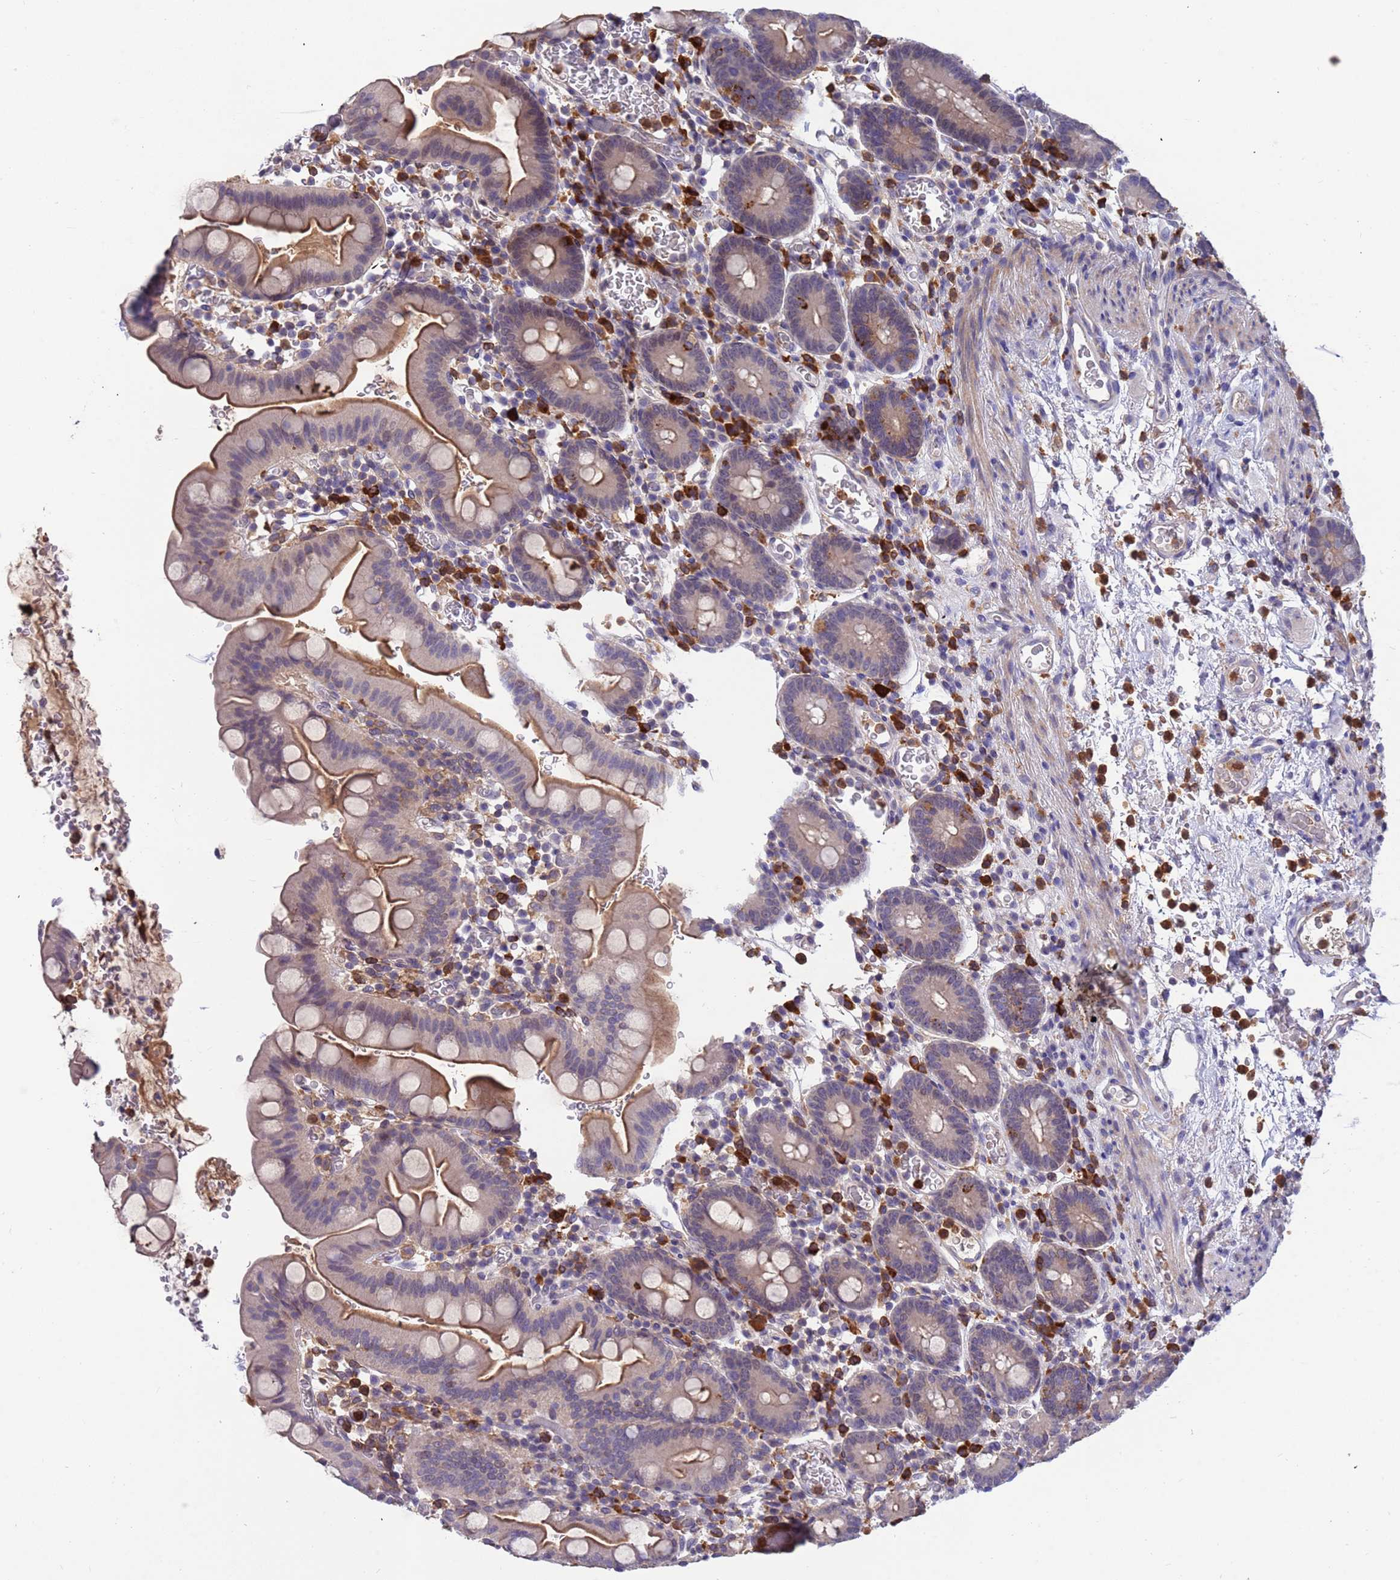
{"staining": {"intensity": "moderate", "quantity": "25%-75%", "location": "cytoplasmic/membranous"}, "tissue": "small intestine", "cell_type": "Glandular cells", "image_type": "normal", "snomed": [{"axis": "morphology", "description": "Normal tissue, NOS"}, {"axis": "topography", "description": "Stomach, upper"}, {"axis": "topography", "description": "Stomach, lower"}, {"axis": "topography", "description": "Small intestine"}], "caption": "Benign small intestine was stained to show a protein in brown. There is medium levels of moderate cytoplasmic/membranous positivity in about 25%-75% of glandular cells.", "gene": "AMPD3", "patient": {"sex": "male", "age": 68}}